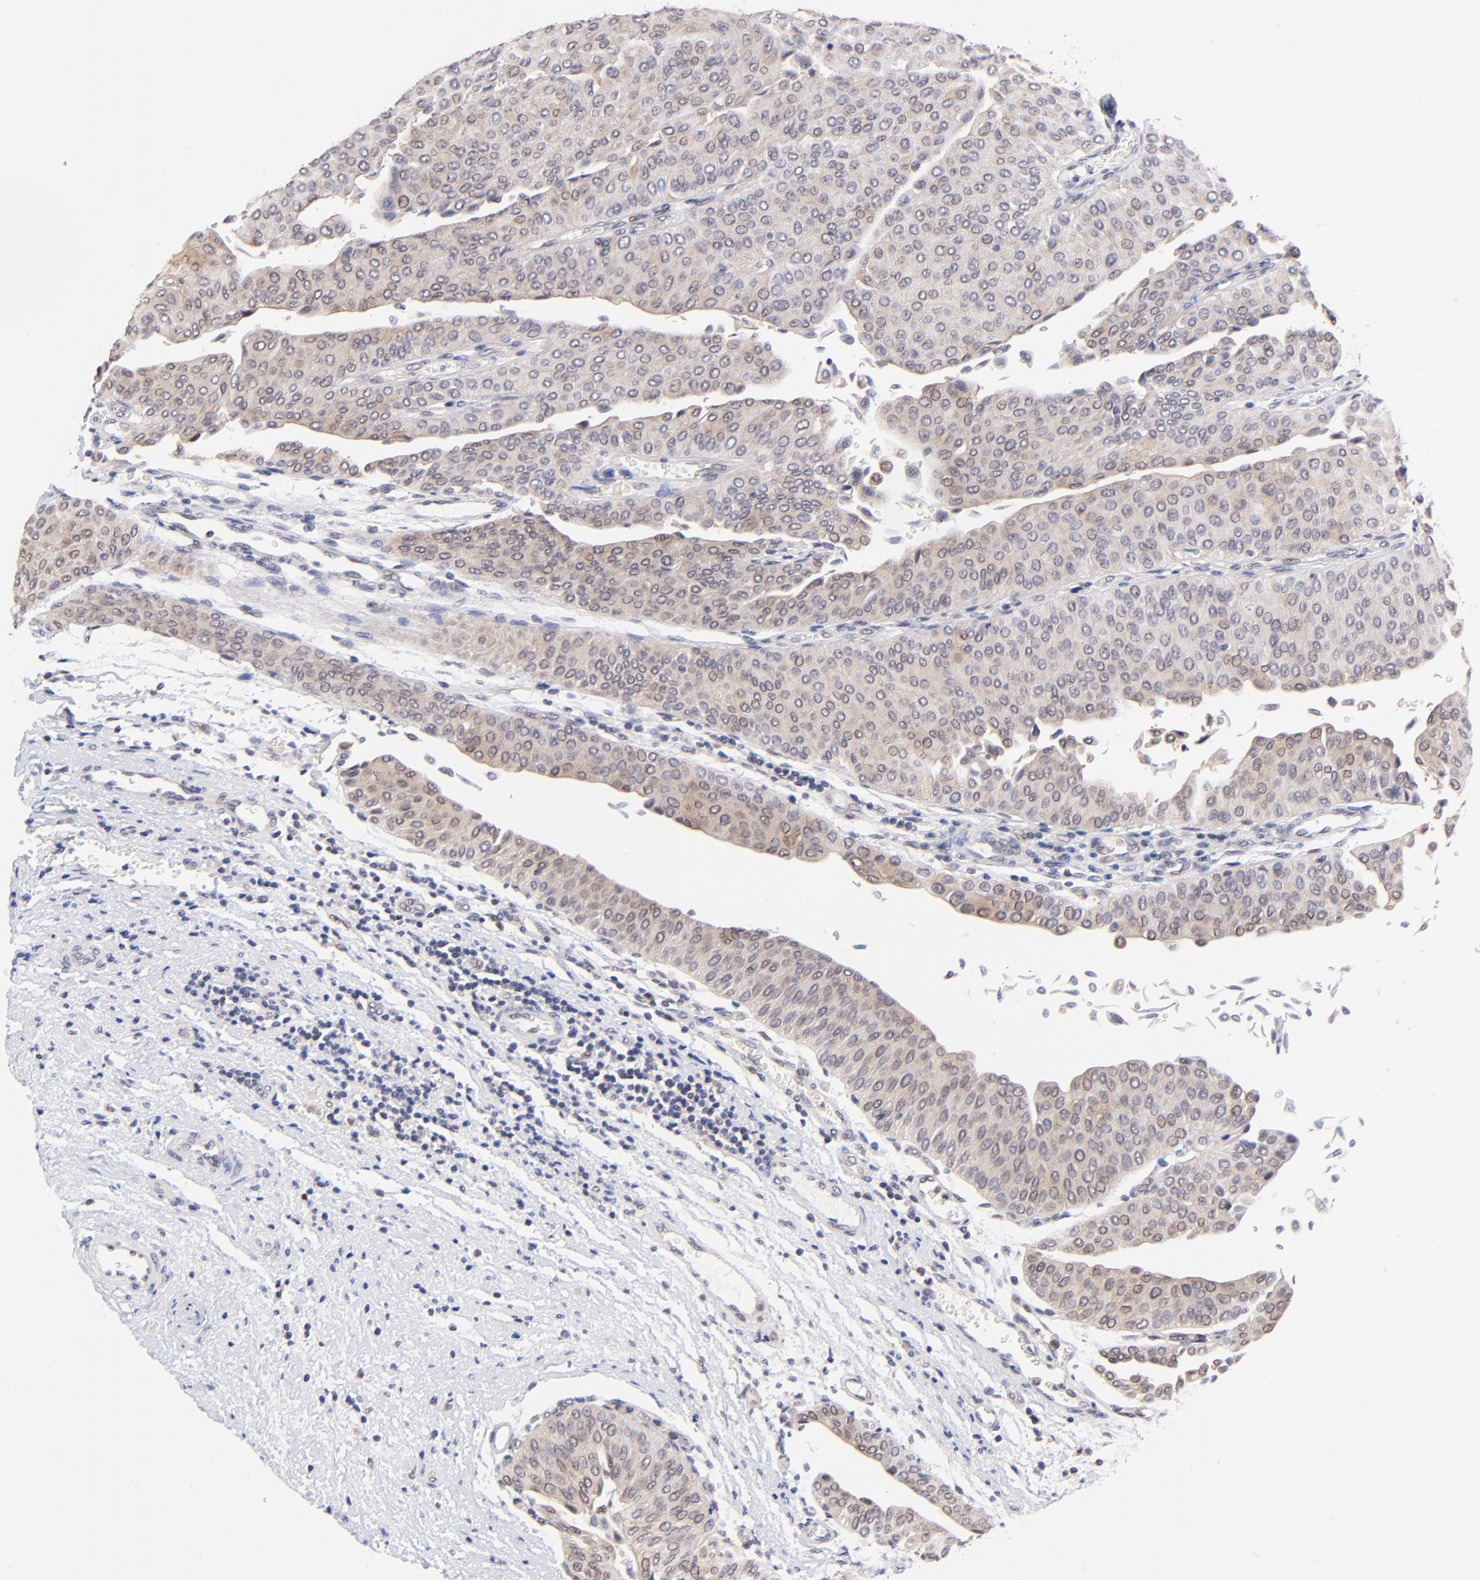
{"staining": {"intensity": "weak", "quantity": "25%-75%", "location": "nuclear"}, "tissue": "urothelial cancer", "cell_type": "Tumor cells", "image_type": "cancer", "snomed": [{"axis": "morphology", "description": "Urothelial carcinoma, Low grade"}, {"axis": "topography", "description": "Urinary bladder"}], "caption": "This is a histology image of IHC staining of low-grade urothelial carcinoma, which shows weak positivity in the nuclear of tumor cells.", "gene": "TXNL1", "patient": {"sex": "male", "age": 64}}